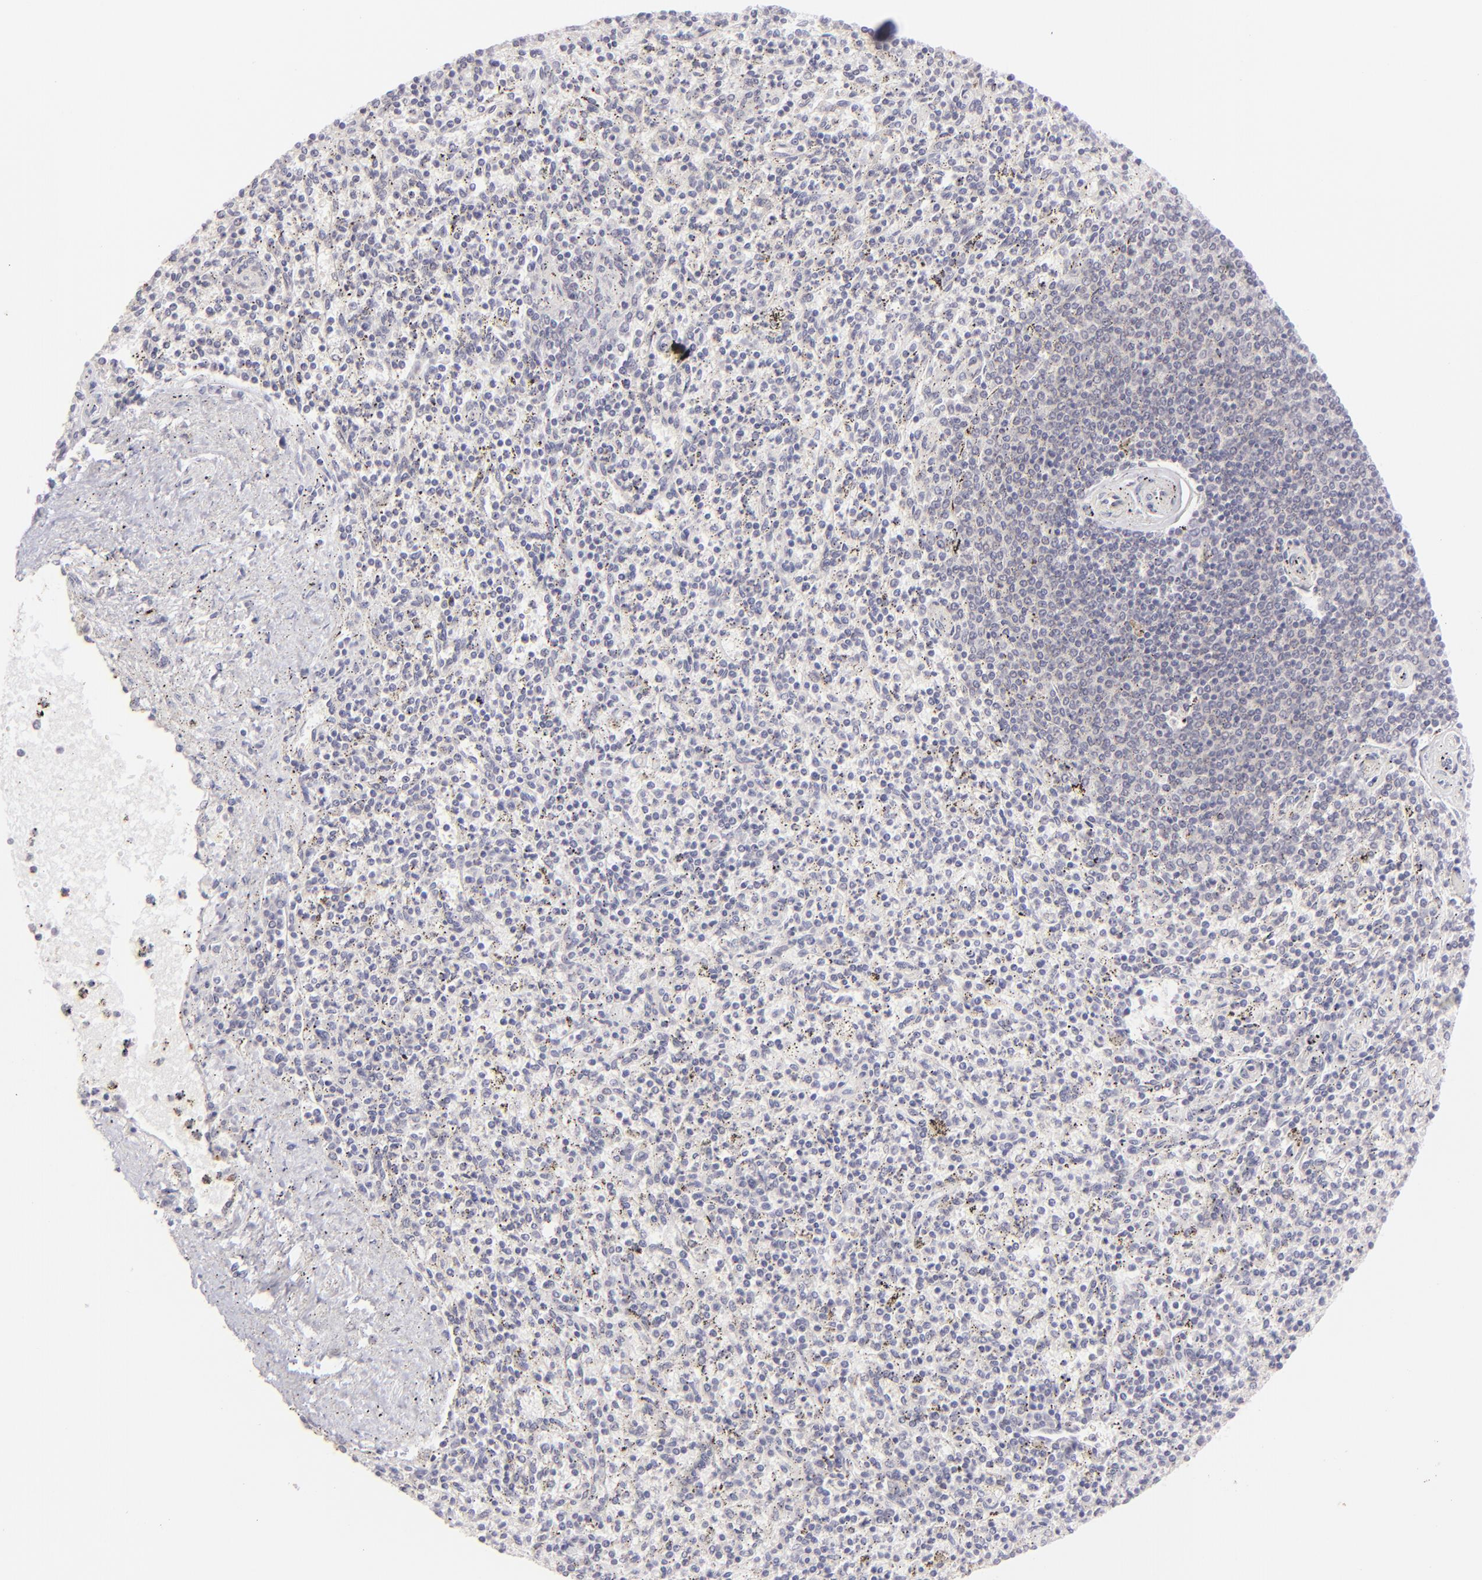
{"staining": {"intensity": "negative", "quantity": "none", "location": "none"}, "tissue": "spleen", "cell_type": "Cells in red pulp", "image_type": "normal", "snomed": [{"axis": "morphology", "description": "Normal tissue, NOS"}, {"axis": "topography", "description": "Spleen"}], "caption": "This photomicrograph is of benign spleen stained with immunohistochemistry to label a protein in brown with the nuclei are counter-stained blue. There is no expression in cells in red pulp.", "gene": "MAGEA1", "patient": {"sex": "male", "age": 72}}